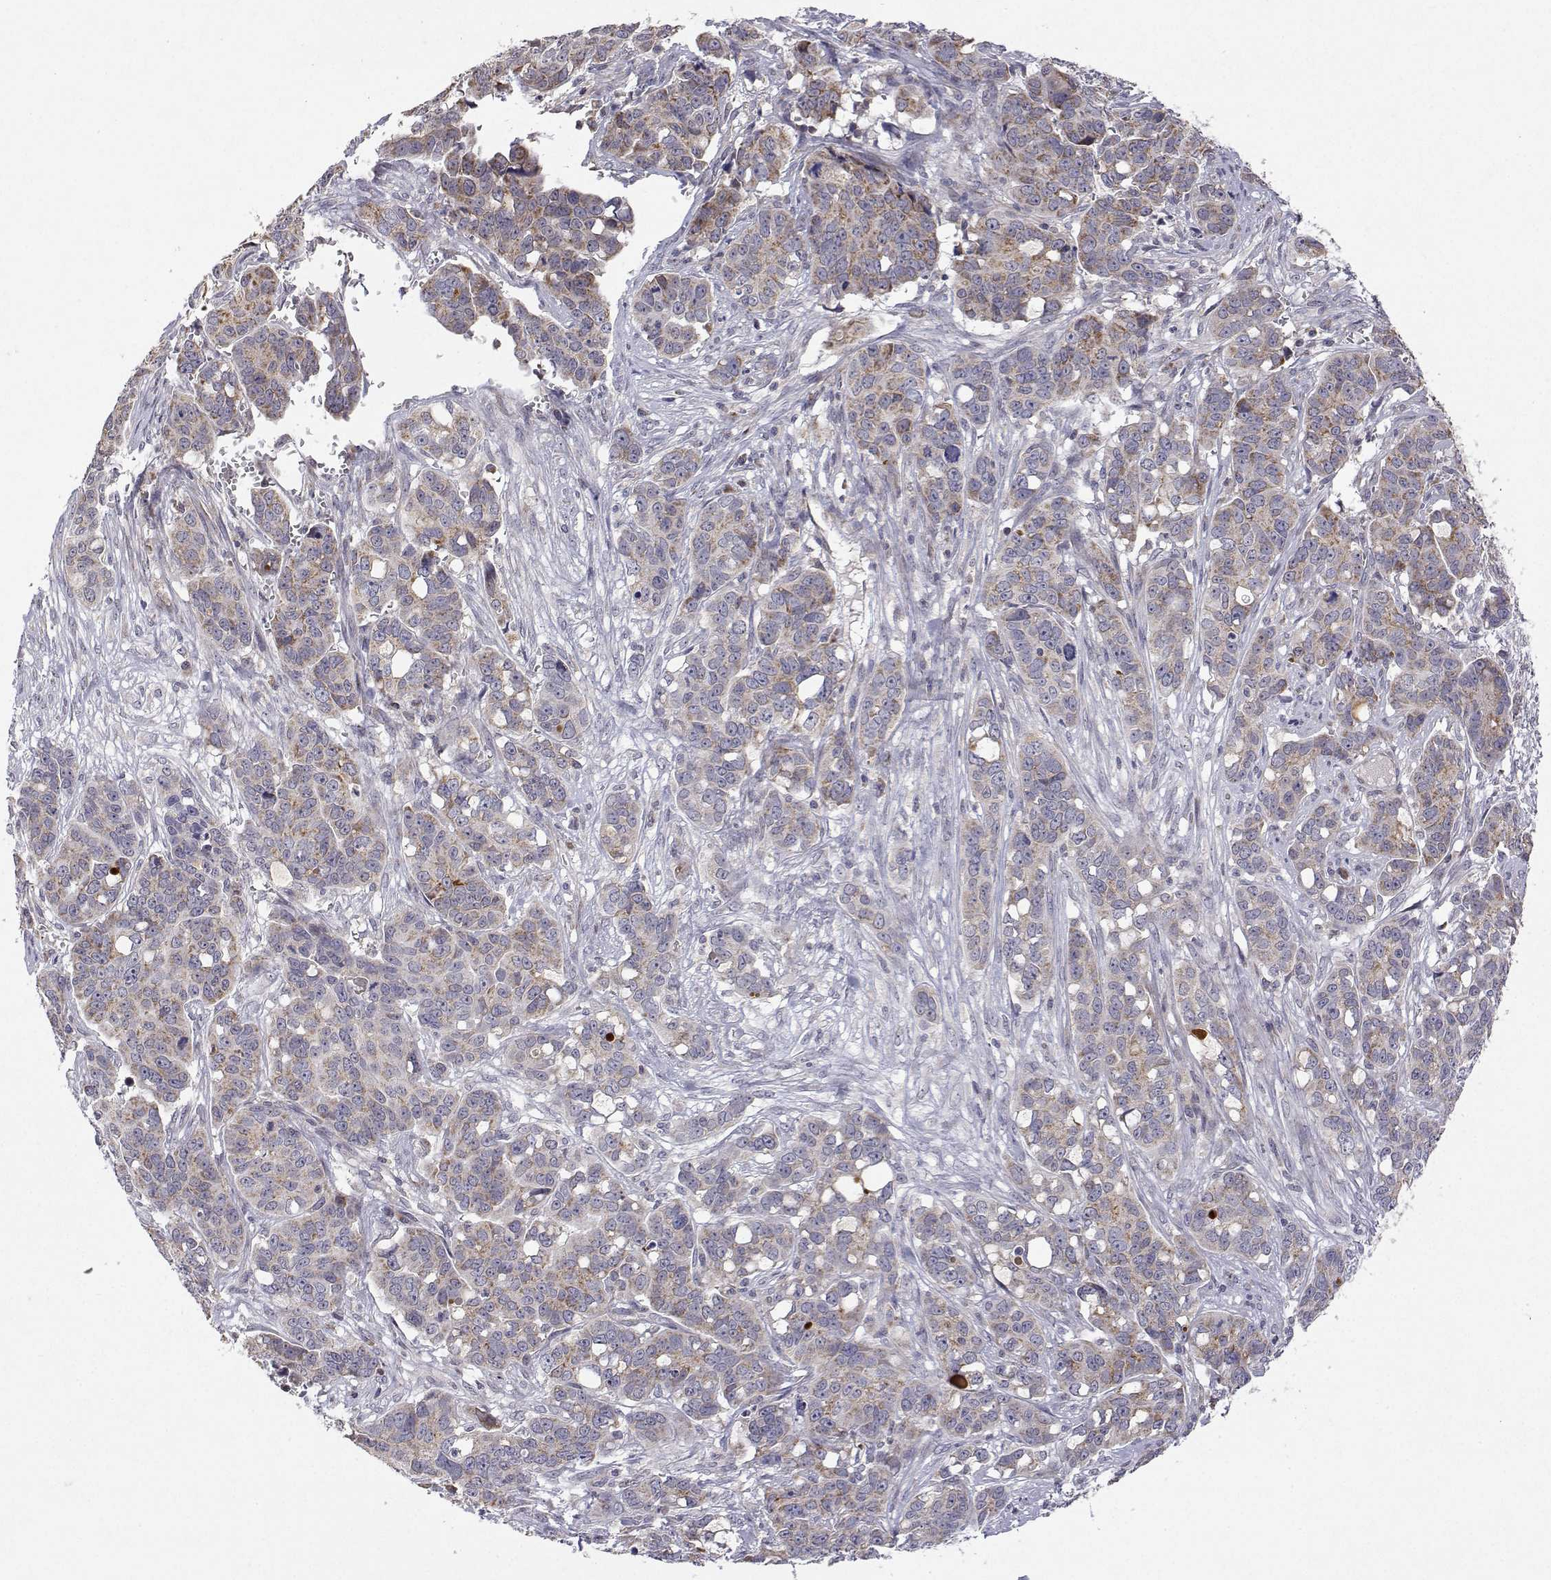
{"staining": {"intensity": "weak", "quantity": "25%-75%", "location": "cytoplasmic/membranous"}, "tissue": "ovarian cancer", "cell_type": "Tumor cells", "image_type": "cancer", "snomed": [{"axis": "morphology", "description": "Carcinoma, endometroid"}, {"axis": "topography", "description": "Ovary"}], "caption": "Immunohistochemistry (DAB) staining of human ovarian cancer (endometroid carcinoma) demonstrates weak cytoplasmic/membranous protein expression in about 25%-75% of tumor cells. The staining was performed using DAB (3,3'-diaminobenzidine) to visualize the protein expression in brown, while the nuclei were stained in blue with hematoxylin (Magnification: 20x).", "gene": "MRPL3", "patient": {"sex": "female", "age": 78}}